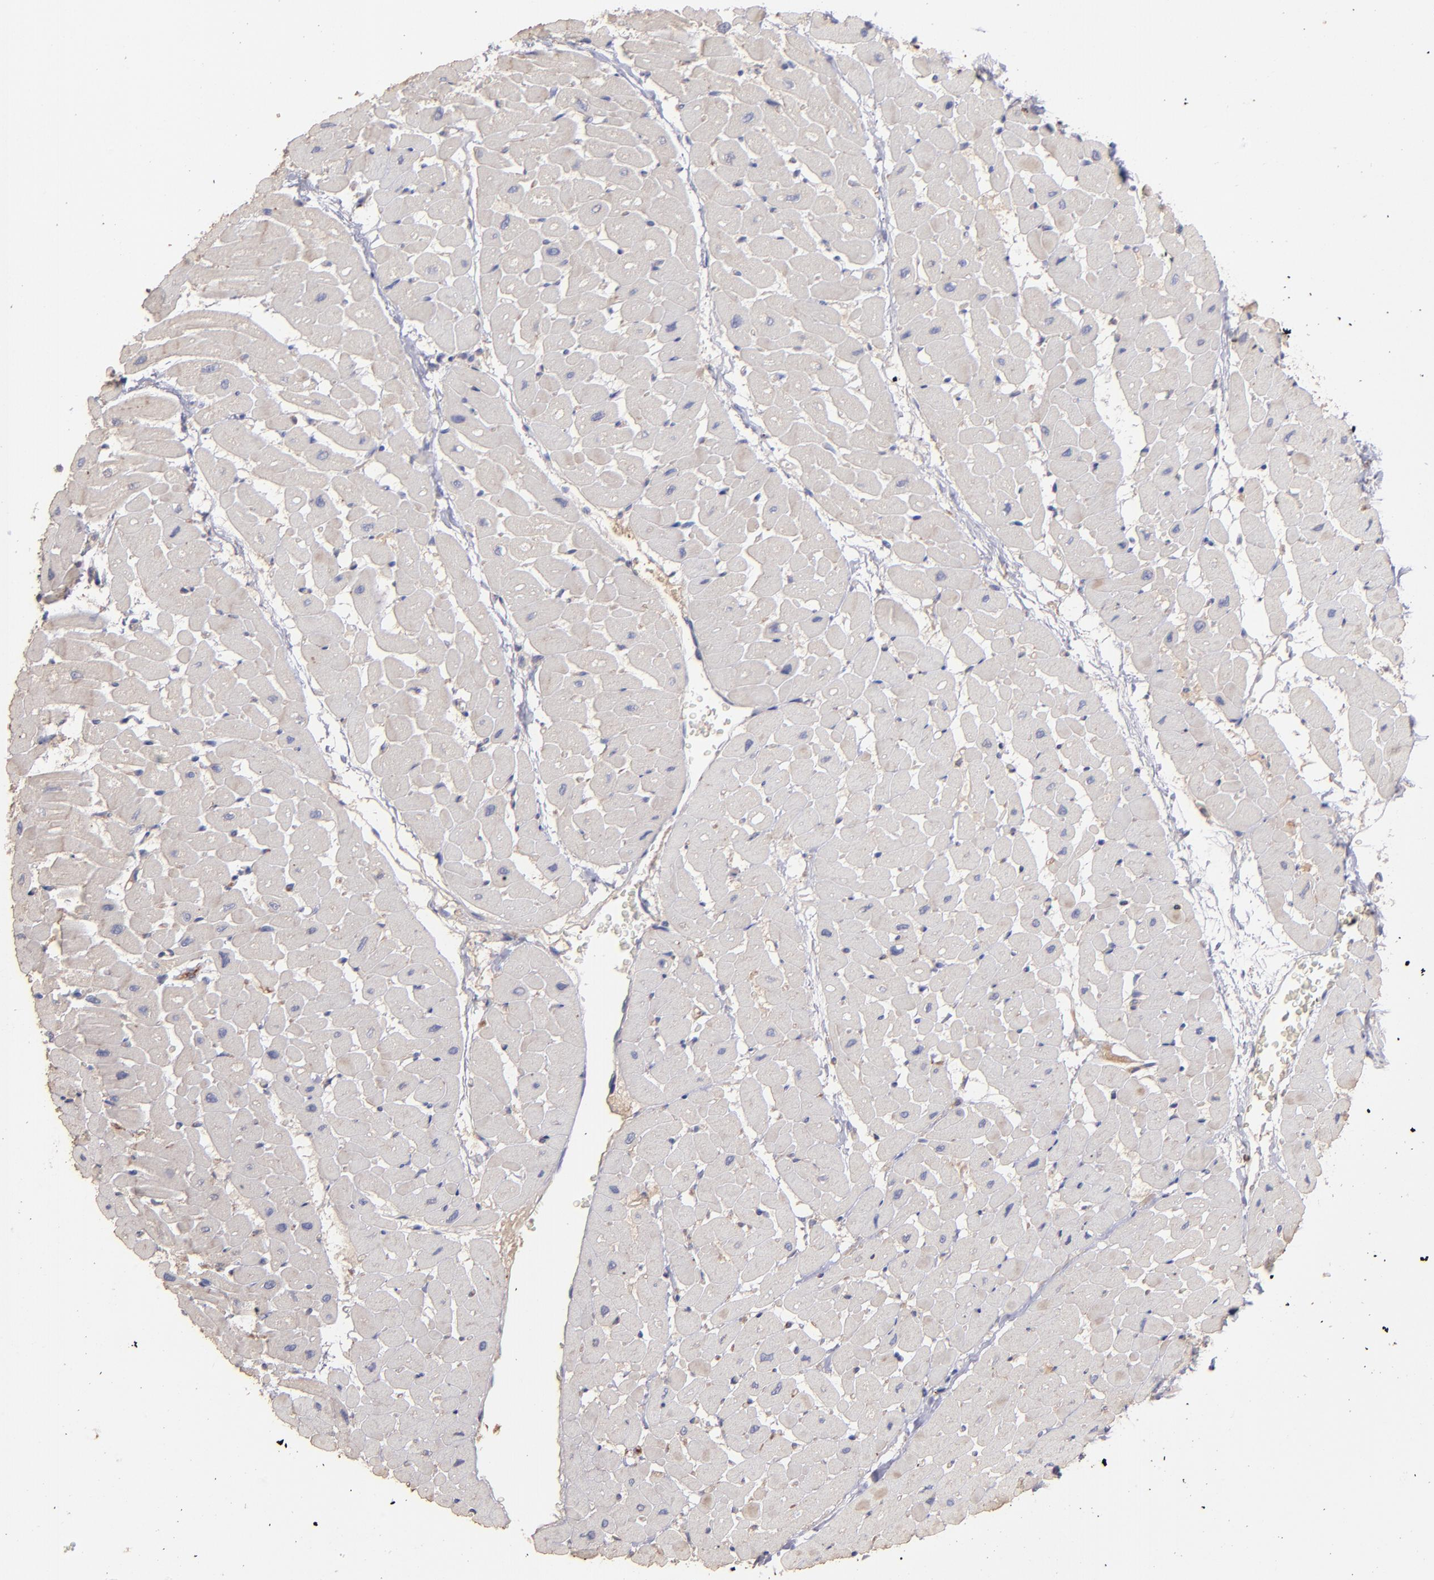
{"staining": {"intensity": "negative", "quantity": "none", "location": "none"}, "tissue": "heart muscle", "cell_type": "Cardiomyocytes", "image_type": "normal", "snomed": [{"axis": "morphology", "description": "Normal tissue, NOS"}, {"axis": "topography", "description": "Heart"}], "caption": "An image of human heart muscle is negative for staining in cardiomyocytes.", "gene": "NFKBIE", "patient": {"sex": "male", "age": 45}}